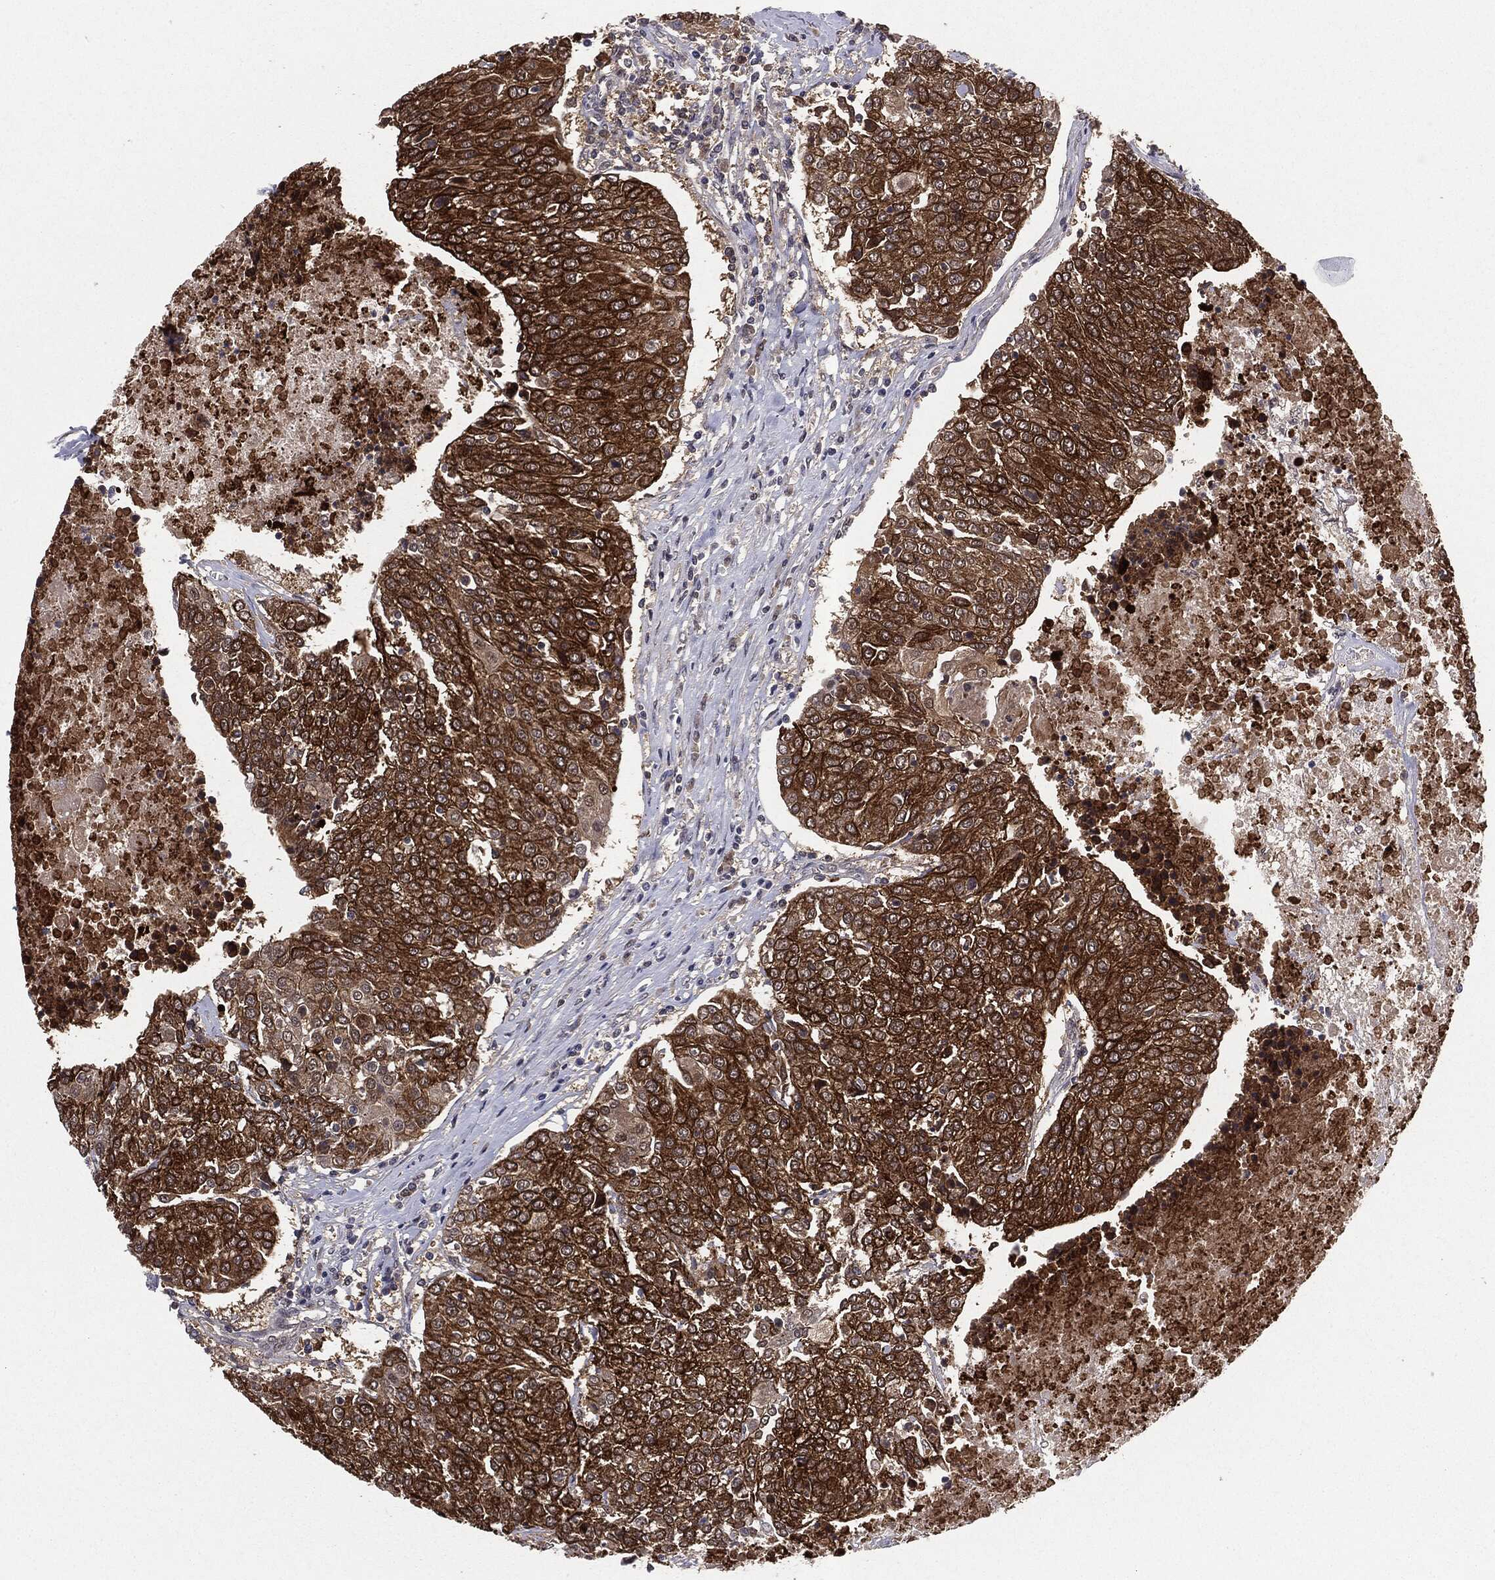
{"staining": {"intensity": "strong", "quantity": ">75%", "location": "cytoplasmic/membranous"}, "tissue": "urothelial cancer", "cell_type": "Tumor cells", "image_type": "cancer", "snomed": [{"axis": "morphology", "description": "Urothelial carcinoma, High grade"}, {"axis": "topography", "description": "Urinary bladder"}], "caption": "Immunohistochemistry (DAB) staining of high-grade urothelial carcinoma shows strong cytoplasmic/membranous protein expression in approximately >75% of tumor cells.", "gene": "KRT7", "patient": {"sex": "female", "age": 85}}